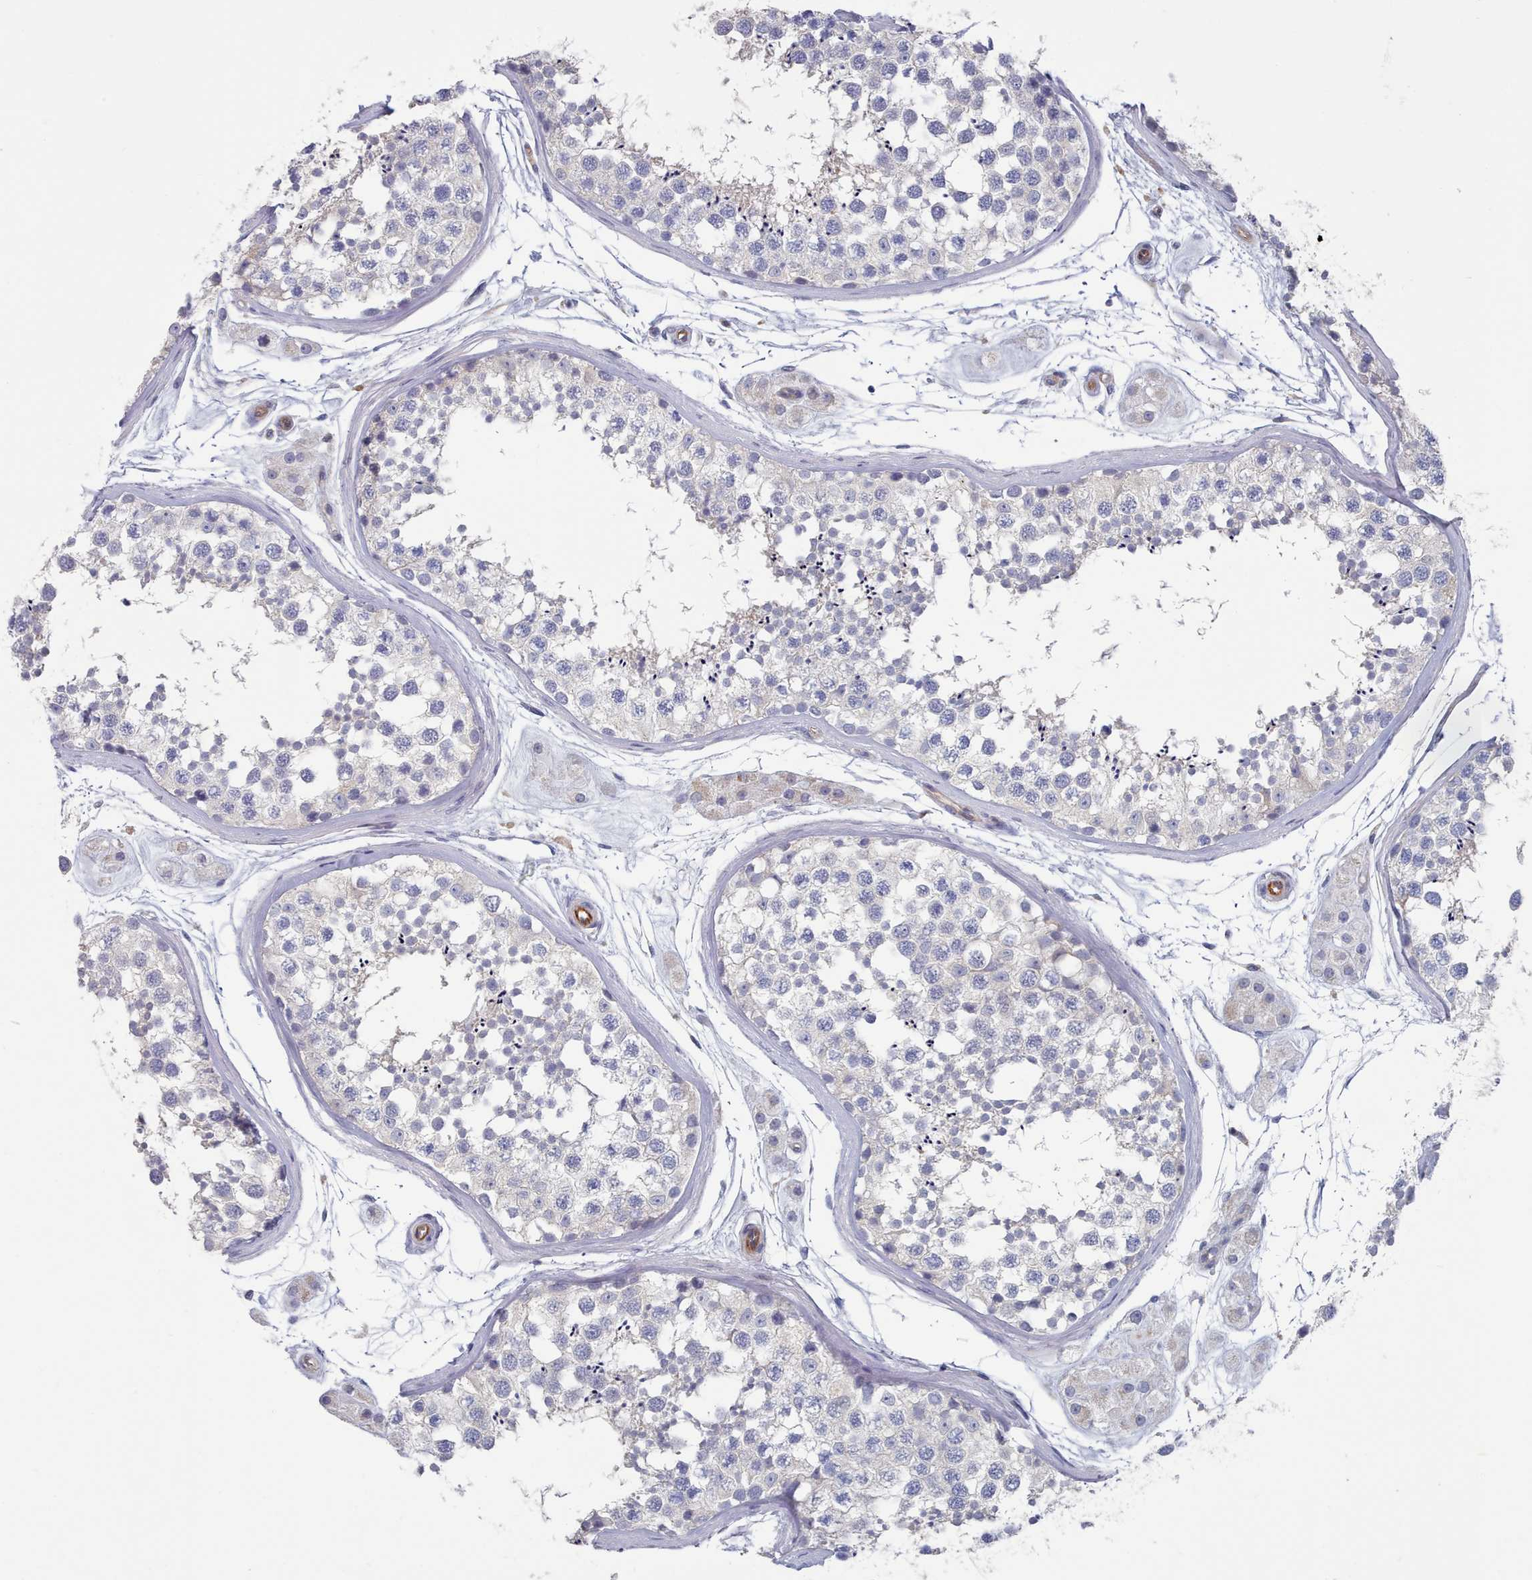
{"staining": {"intensity": "negative", "quantity": "none", "location": "none"}, "tissue": "testis", "cell_type": "Cells in seminiferous ducts", "image_type": "normal", "snomed": [{"axis": "morphology", "description": "Normal tissue, NOS"}, {"axis": "topography", "description": "Testis"}], "caption": "High power microscopy image of an immunohistochemistry (IHC) histopathology image of unremarkable testis, revealing no significant staining in cells in seminiferous ducts.", "gene": "G6PC1", "patient": {"sex": "male", "age": 56}}